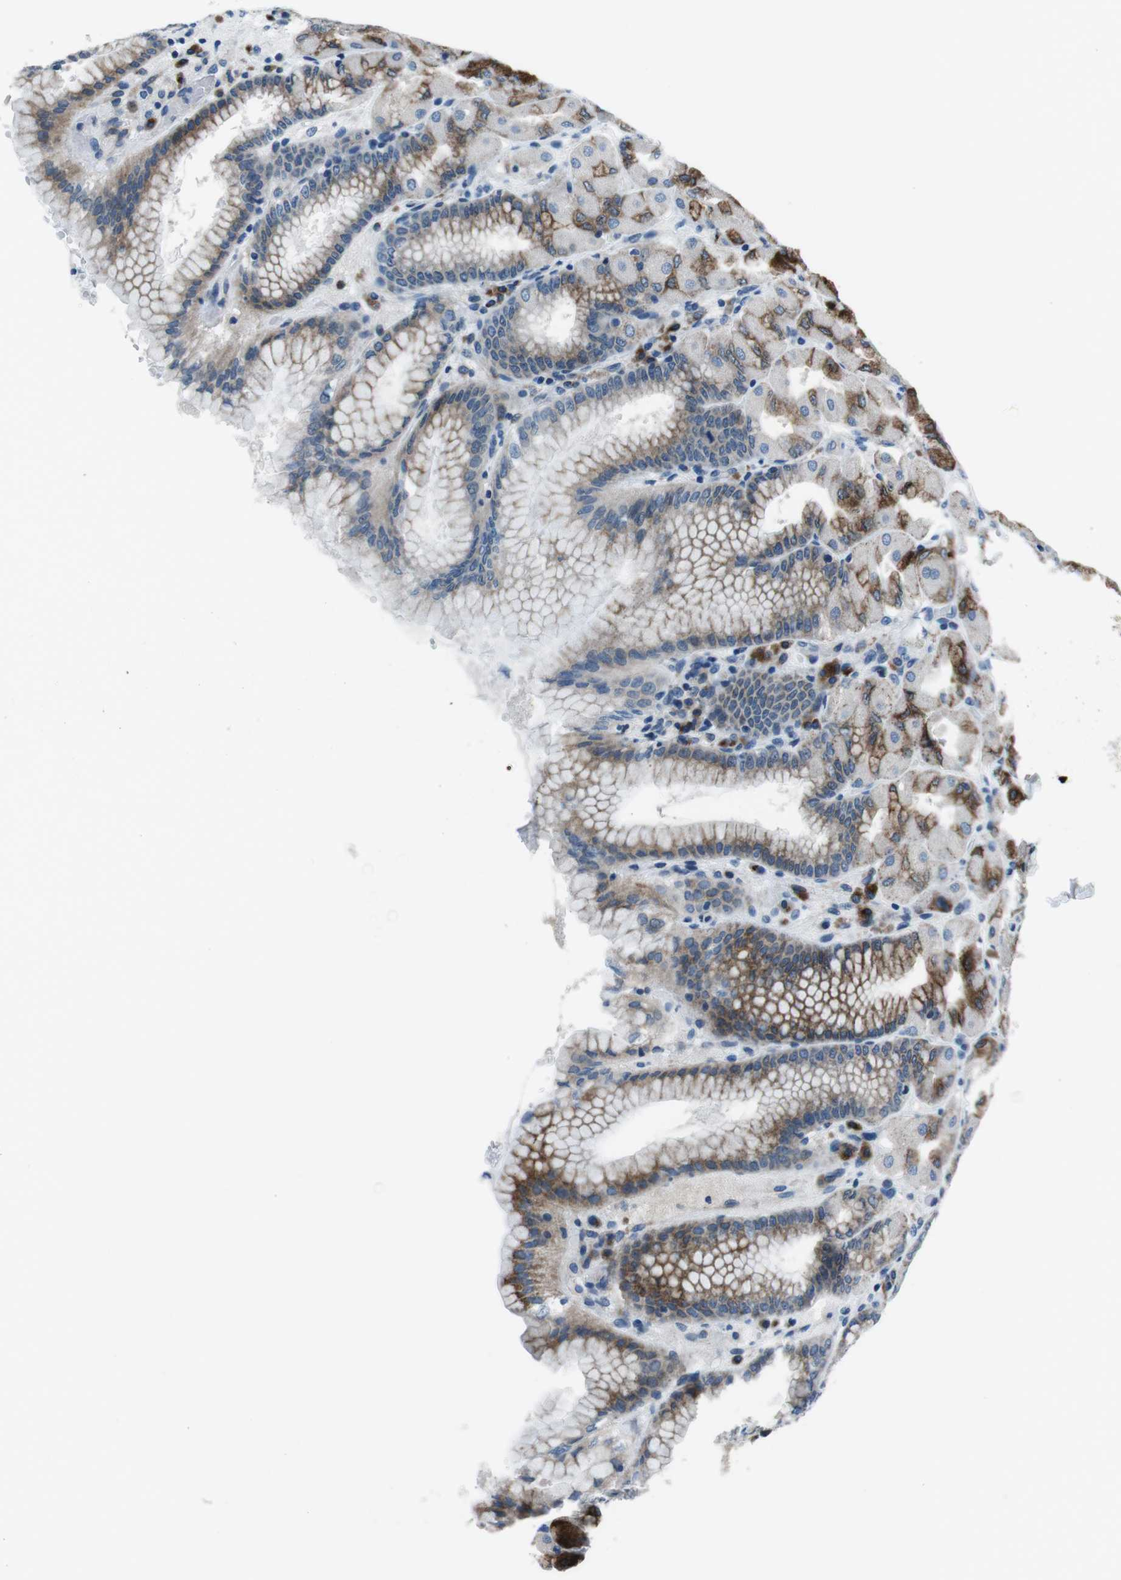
{"staining": {"intensity": "strong", "quantity": "25%-75%", "location": "cytoplasmic/membranous"}, "tissue": "stomach", "cell_type": "Glandular cells", "image_type": "normal", "snomed": [{"axis": "morphology", "description": "Normal tissue, NOS"}, {"axis": "topography", "description": "Stomach, upper"}], "caption": "Unremarkable stomach was stained to show a protein in brown. There is high levels of strong cytoplasmic/membranous expression in about 25%-75% of glandular cells. The staining was performed using DAB (3,3'-diaminobenzidine) to visualize the protein expression in brown, while the nuclei were stained in blue with hematoxylin (Magnification: 20x).", "gene": "NUCB2", "patient": {"sex": "female", "age": 56}}